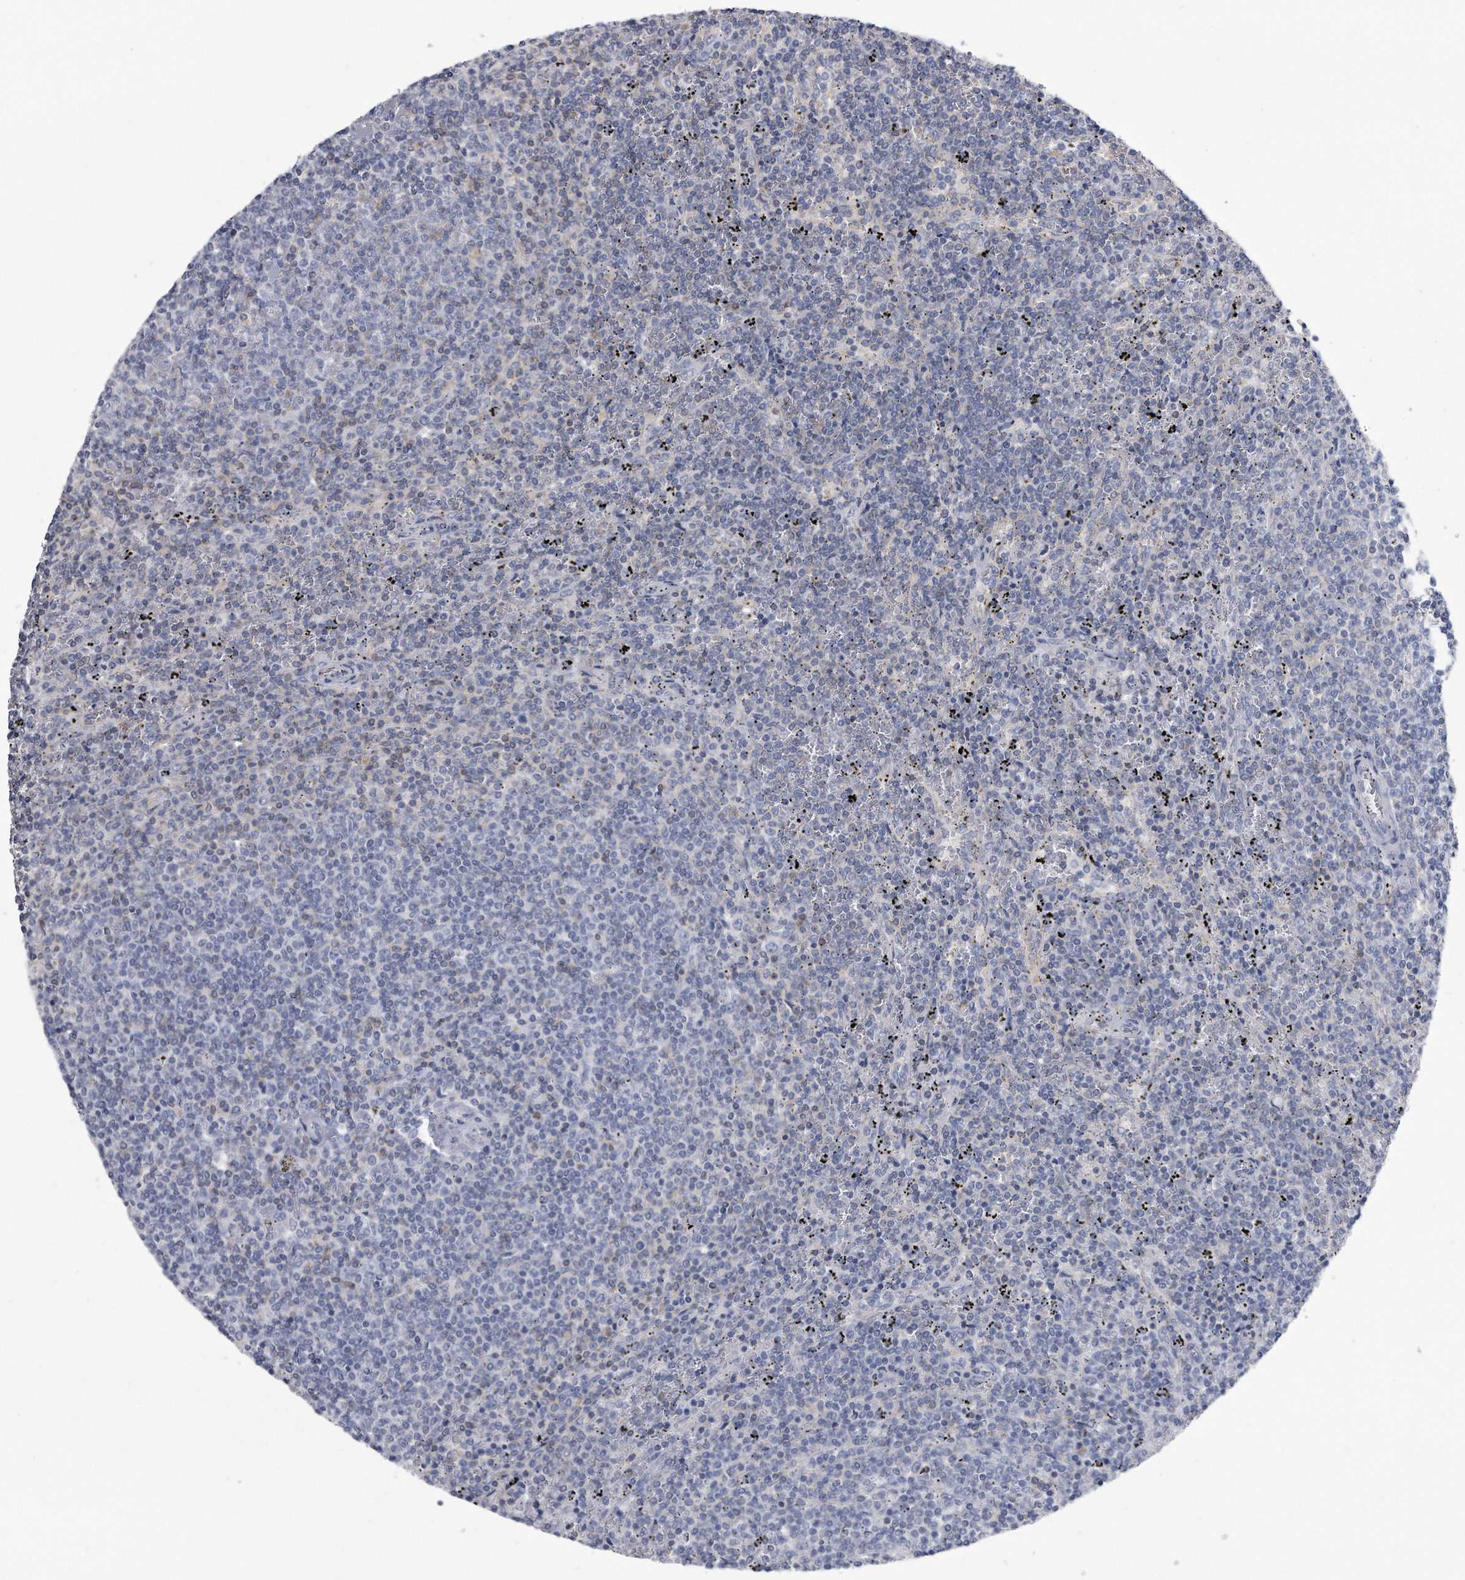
{"staining": {"intensity": "negative", "quantity": "none", "location": "none"}, "tissue": "lymphoma", "cell_type": "Tumor cells", "image_type": "cancer", "snomed": [{"axis": "morphology", "description": "Malignant lymphoma, non-Hodgkin's type, Low grade"}, {"axis": "topography", "description": "Spleen"}], "caption": "Immunohistochemistry of human lymphoma demonstrates no staining in tumor cells. Brightfield microscopy of immunohistochemistry stained with DAB (3,3'-diaminobenzidine) (brown) and hematoxylin (blue), captured at high magnification.", "gene": "PYGB", "patient": {"sex": "female", "age": 50}}